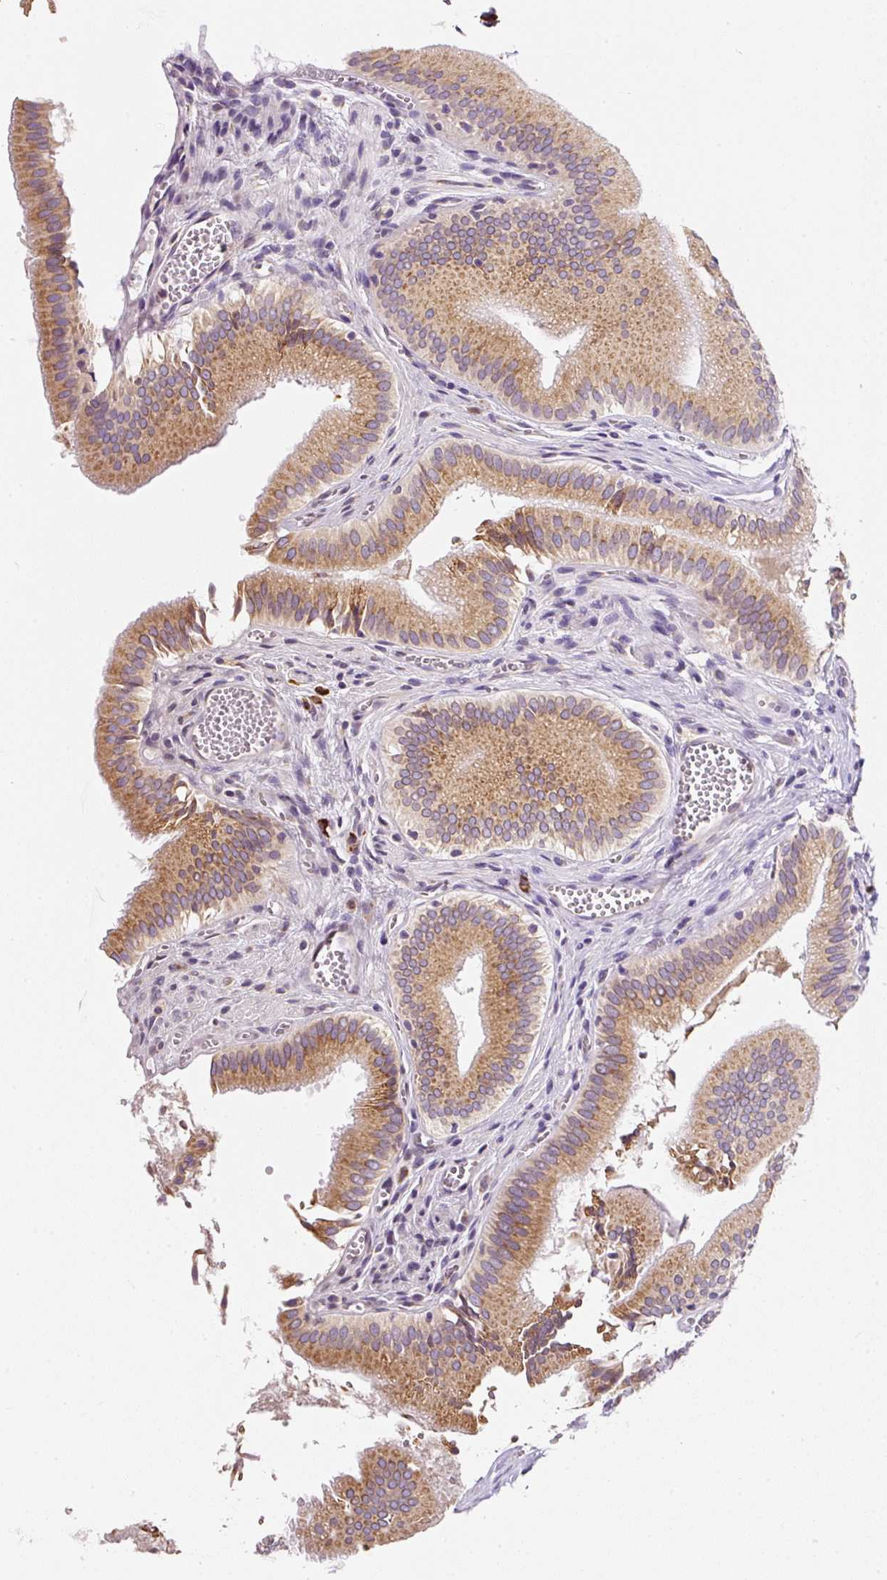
{"staining": {"intensity": "moderate", "quantity": ">75%", "location": "cytoplasmic/membranous"}, "tissue": "gallbladder", "cell_type": "Glandular cells", "image_type": "normal", "snomed": [{"axis": "morphology", "description": "Normal tissue, NOS"}, {"axis": "topography", "description": "Gallbladder"}, {"axis": "topography", "description": "Peripheral nerve tissue"}], "caption": "Protein analysis of normal gallbladder exhibits moderate cytoplasmic/membranous expression in about >75% of glandular cells.", "gene": "DDOST", "patient": {"sex": "male", "age": 17}}